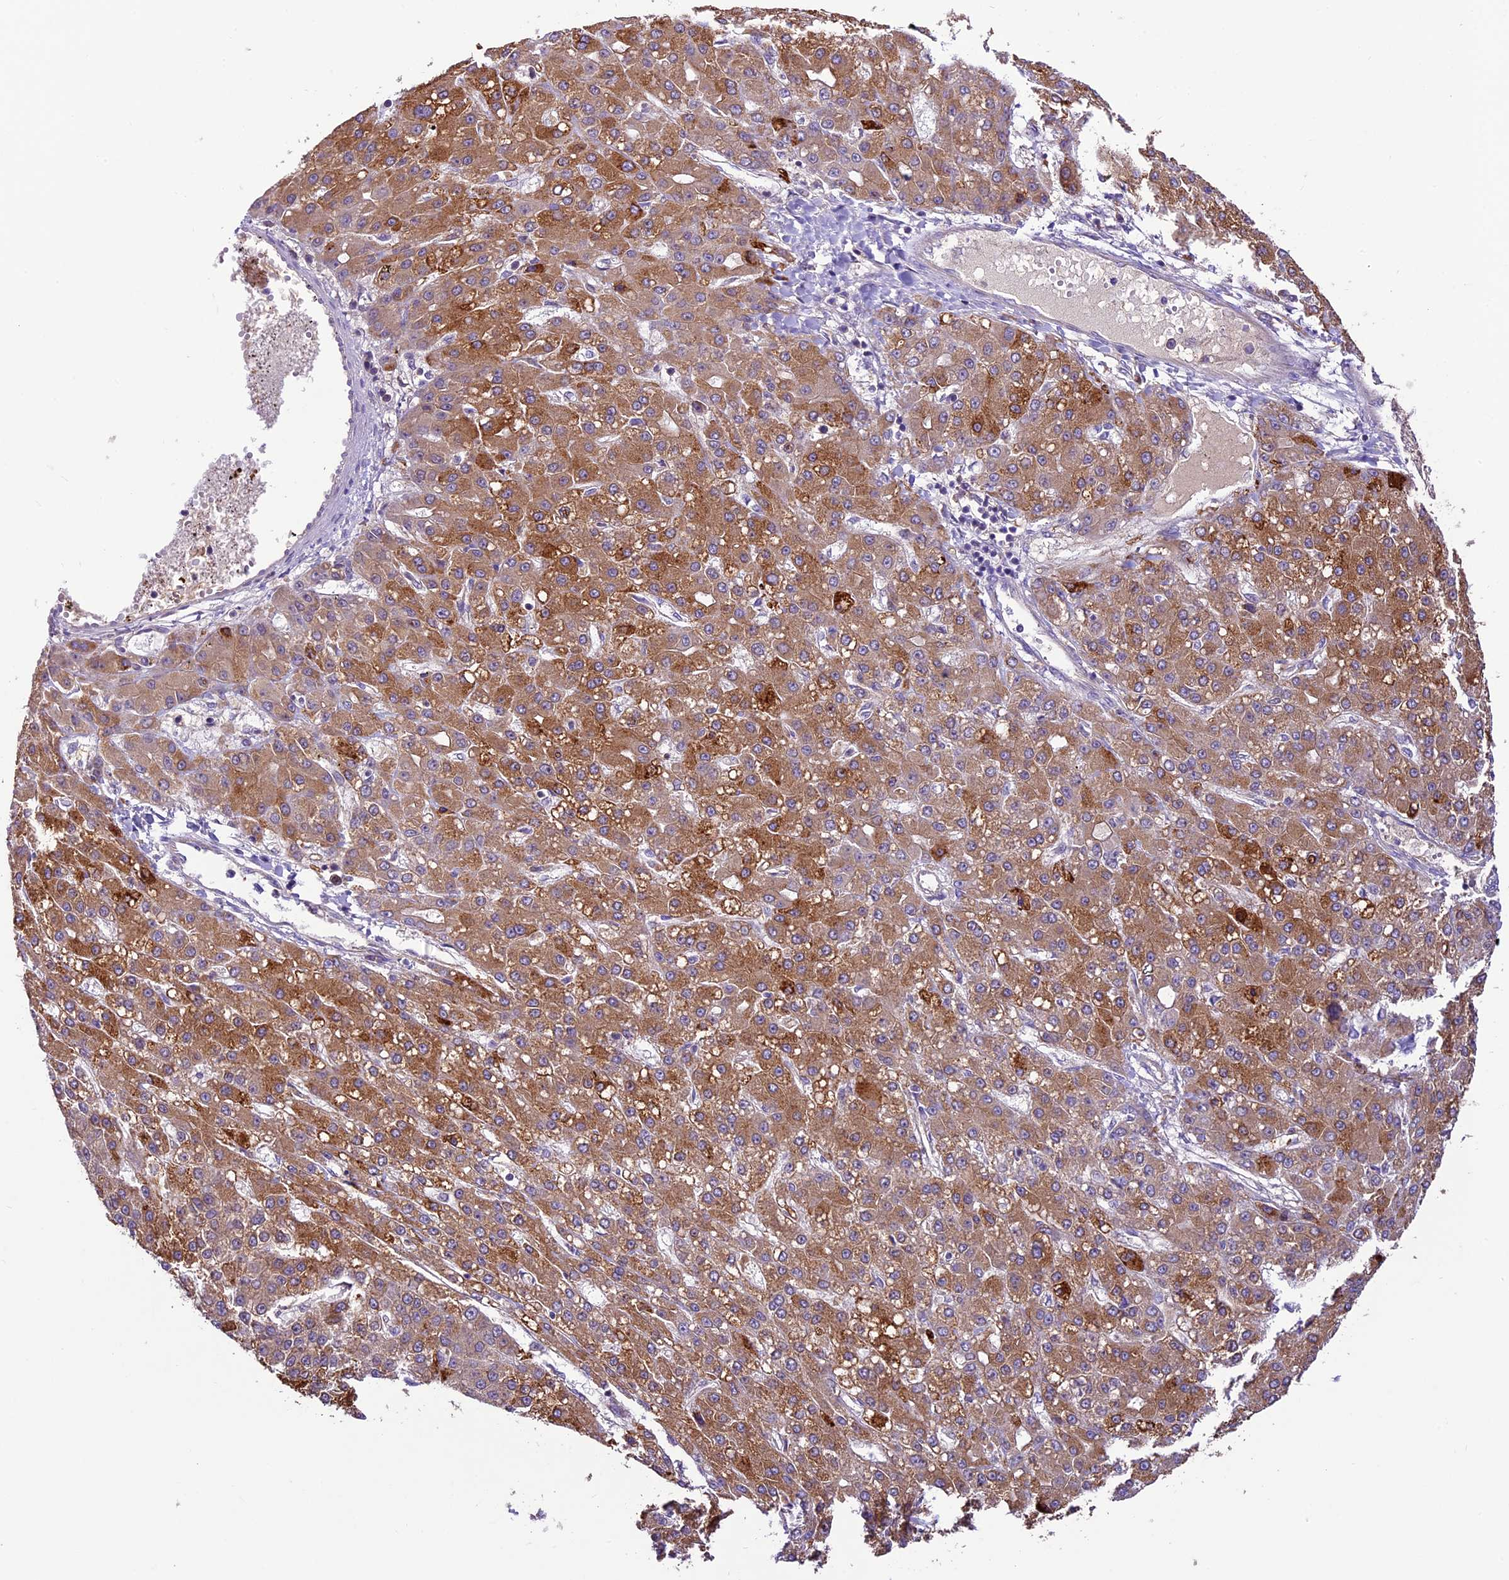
{"staining": {"intensity": "moderate", "quantity": ">75%", "location": "cytoplasmic/membranous"}, "tissue": "liver cancer", "cell_type": "Tumor cells", "image_type": "cancer", "snomed": [{"axis": "morphology", "description": "Carcinoma, Hepatocellular, NOS"}, {"axis": "topography", "description": "Liver"}], "caption": "This histopathology image demonstrates liver cancer (hepatocellular carcinoma) stained with immunohistochemistry (IHC) to label a protein in brown. The cytoplasmic/membranous of tumor cells show moderate positivity for the protein. Nuclei are counter-stained blue.", "gene": "SHKBP1", "patient": {"sex": "male", "age": 67}}